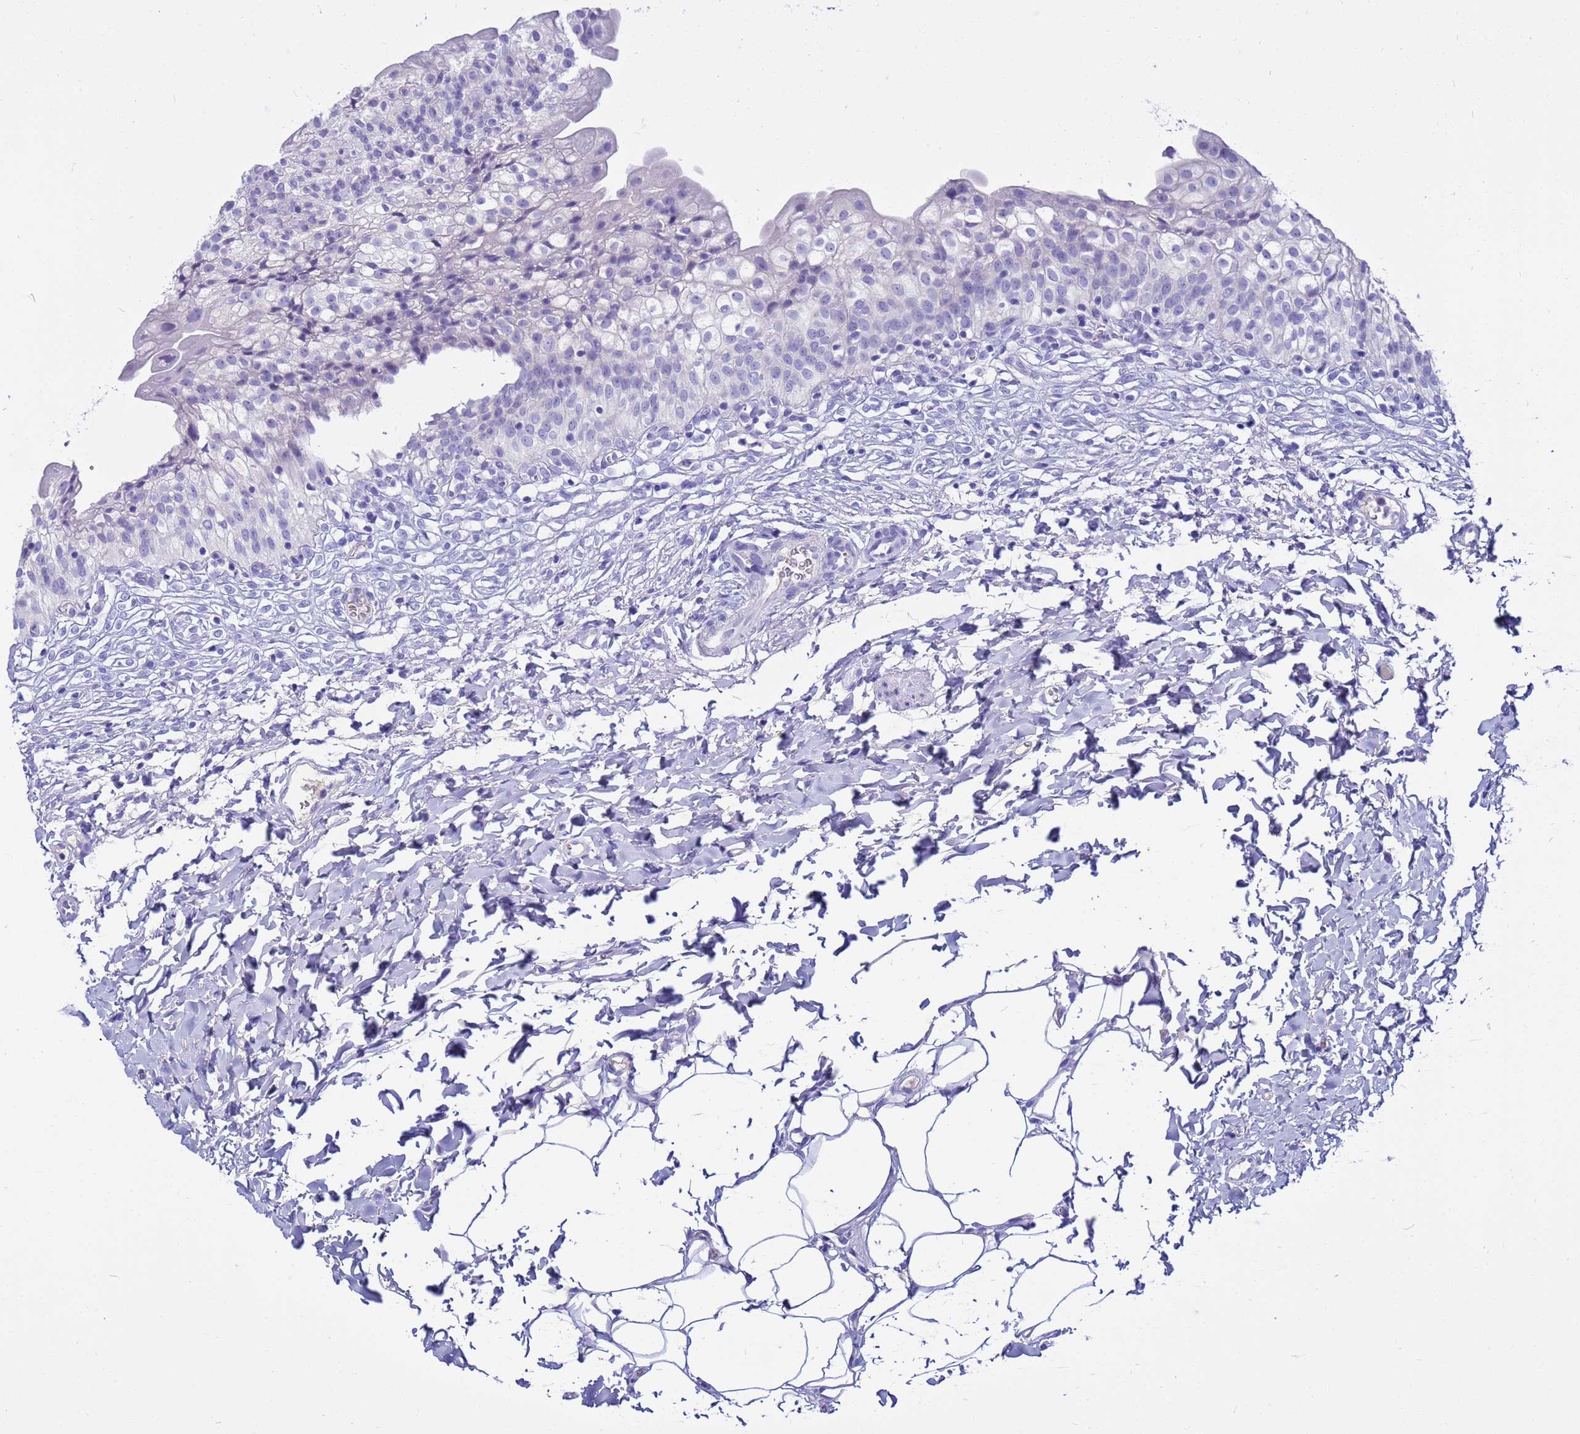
{"staining": {"intensity": "negative", "quantity": "none", "location": "none"}, "tissue": "urinary bladder", "cell_type": "Urothelial cells", "image_type": "normal", "snomed": [{"axis": "morphology", "description": "Normal tissue, NOS"}, {"axis": "topography", "description": "Urinary bladder"}], "caption": "Immunohistochemical staining of benign urinary bladder shows no significant positivity in urothelial cells.", "gene": "SYCN", "patient": {"sex": "male", "age": 55}}